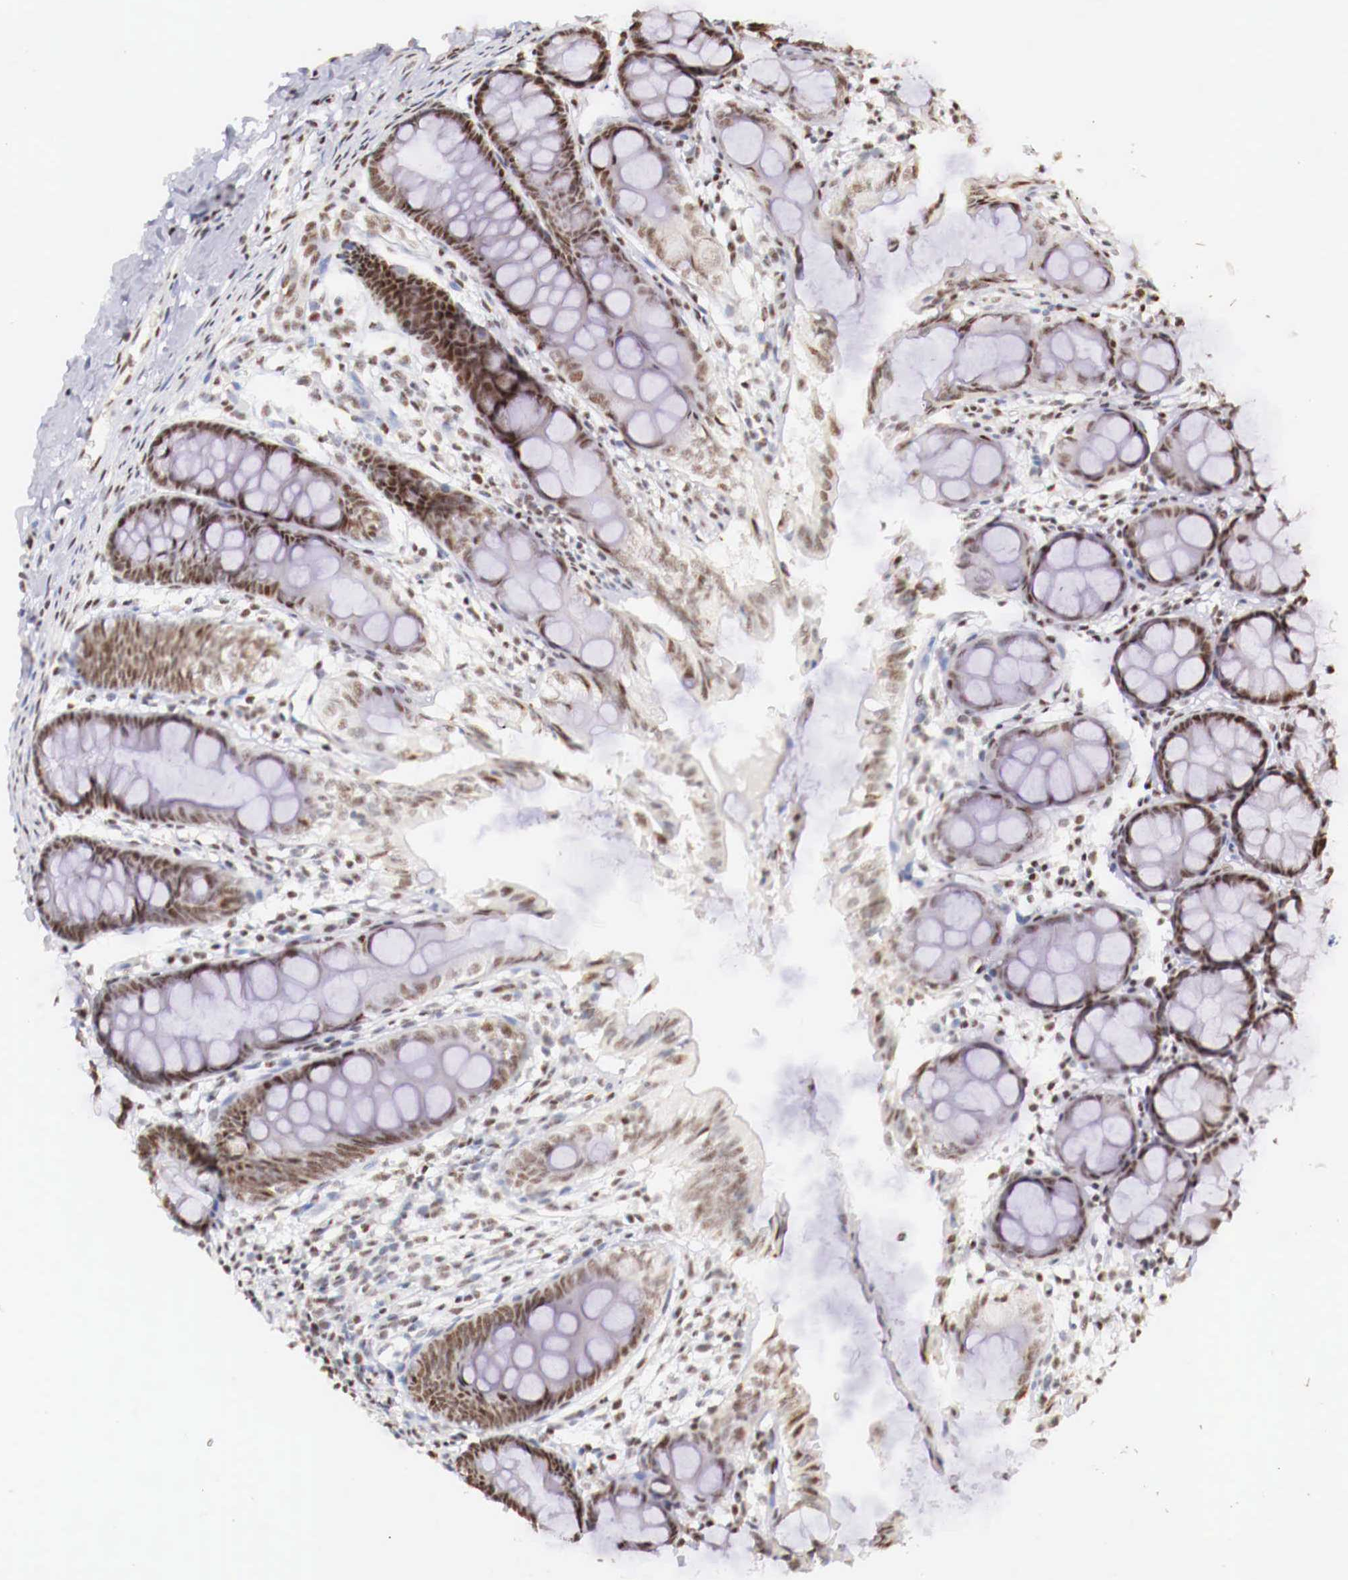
{"staining": {"intensity": "moderate", "quantity": "25%-75%", "location": "none"}, "tissue": "colon", "cell_type": "Endothelial cells", "image_type": "normal", "snomed": [{"axis": "morphology", "description": "Normal tissue, NOS"}, {"axis": "topography", "description": "Colon"}], "caption": "There is medium levels of moderate None positivity in endothelial cells of benign colon, as demonstrated by immunohistochemical staining (brown color).", "gene": "SP1", "patient": {"sex": "male", "age": 54}}